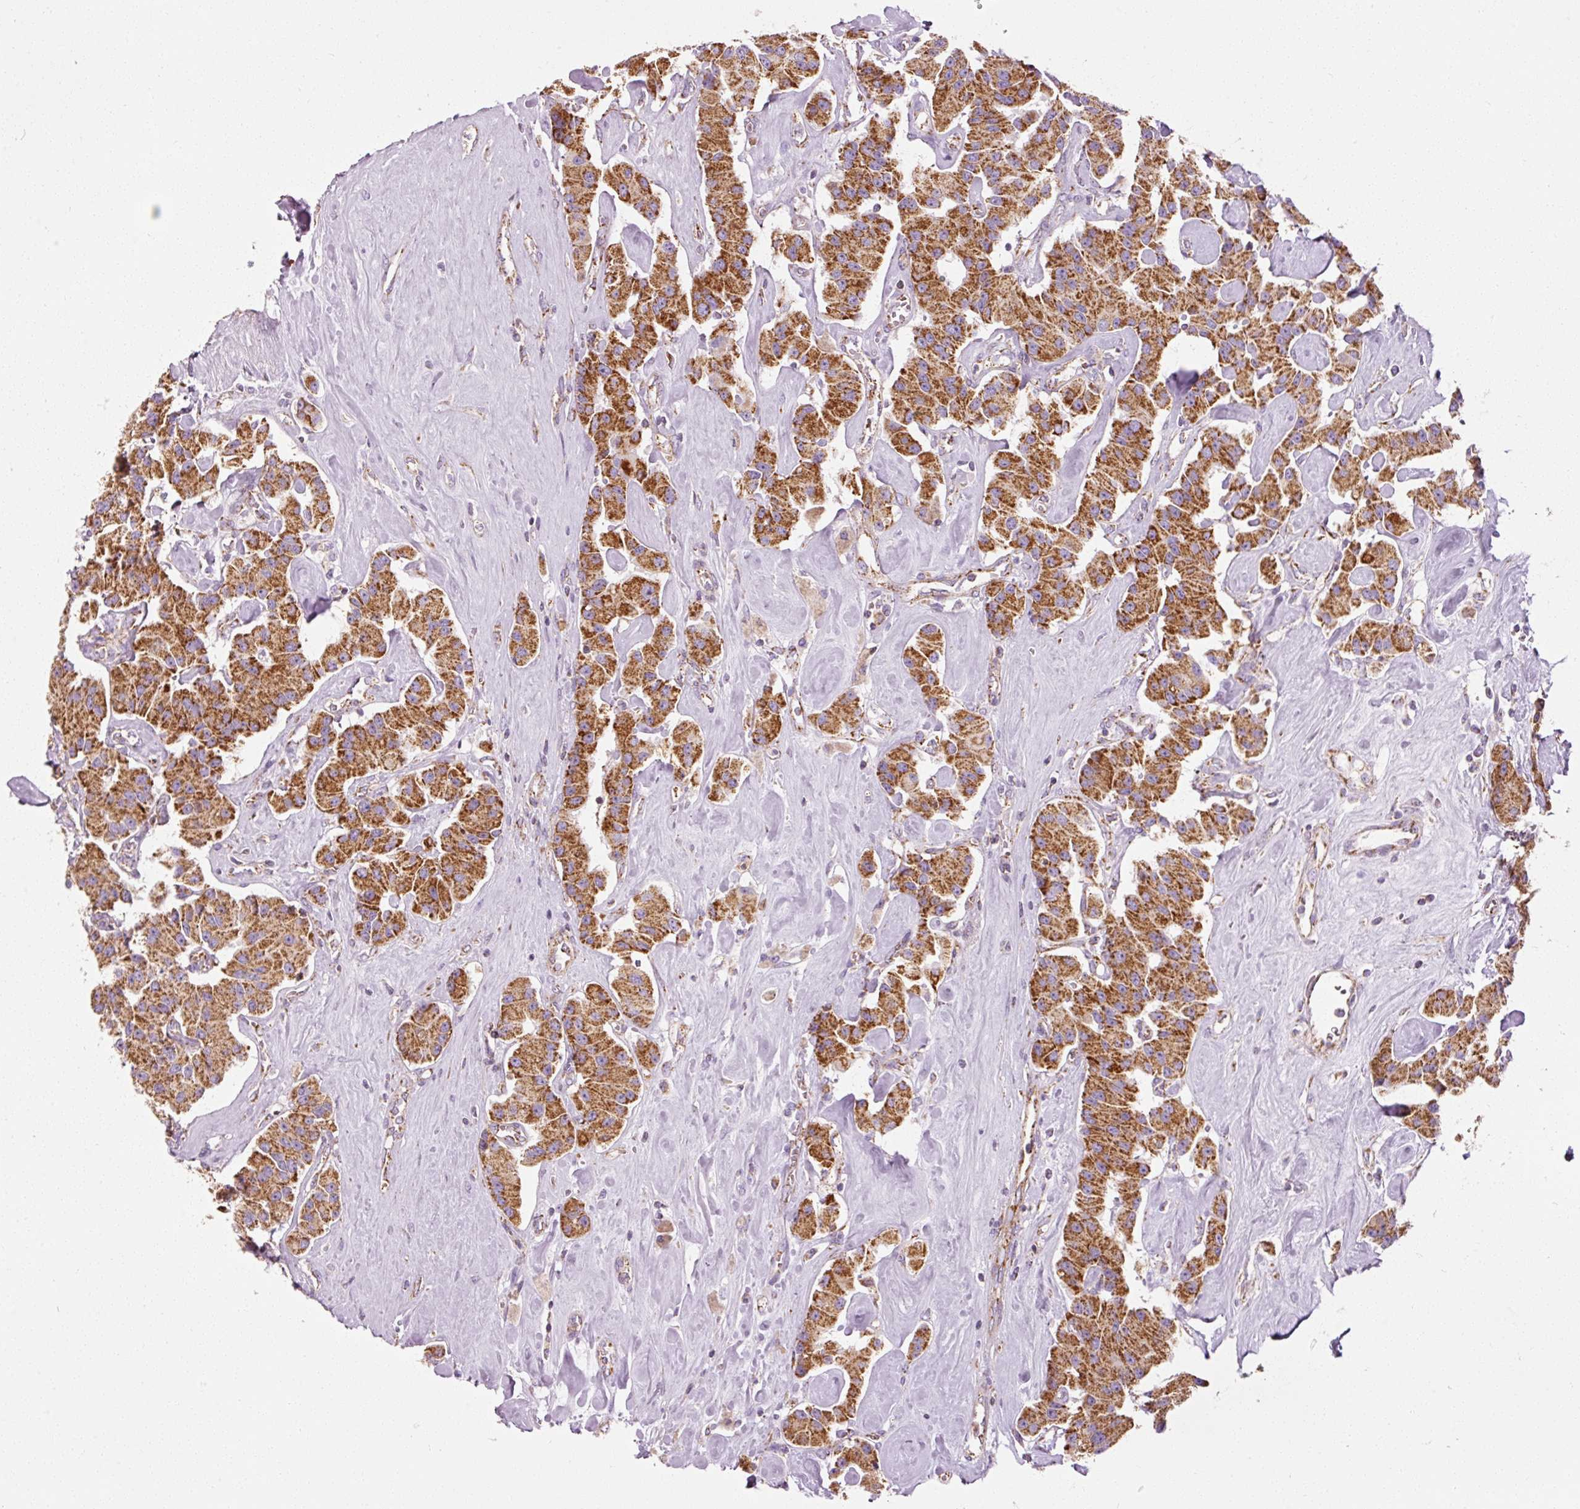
{"staining": {"intensity": "strong", "quantity": ">75%", "location": "cytoplasmic/membranous"}, "tissue": "carcinoid", "cell_type": "Tumor cells", "image_type": "cancer", "snomed": [{"axis": "morphology", "description": "Carcinoid, malignant, NOS"}, {"axis": "topography", "description": "Pancreas"}], "caption": "Strong cytoplasmic/membranous positivity is appreciated in about >75% of tumor cells in carcinoid.", "gene": "NDUFB4", "patient": {"sex": "male", "age": 41}}